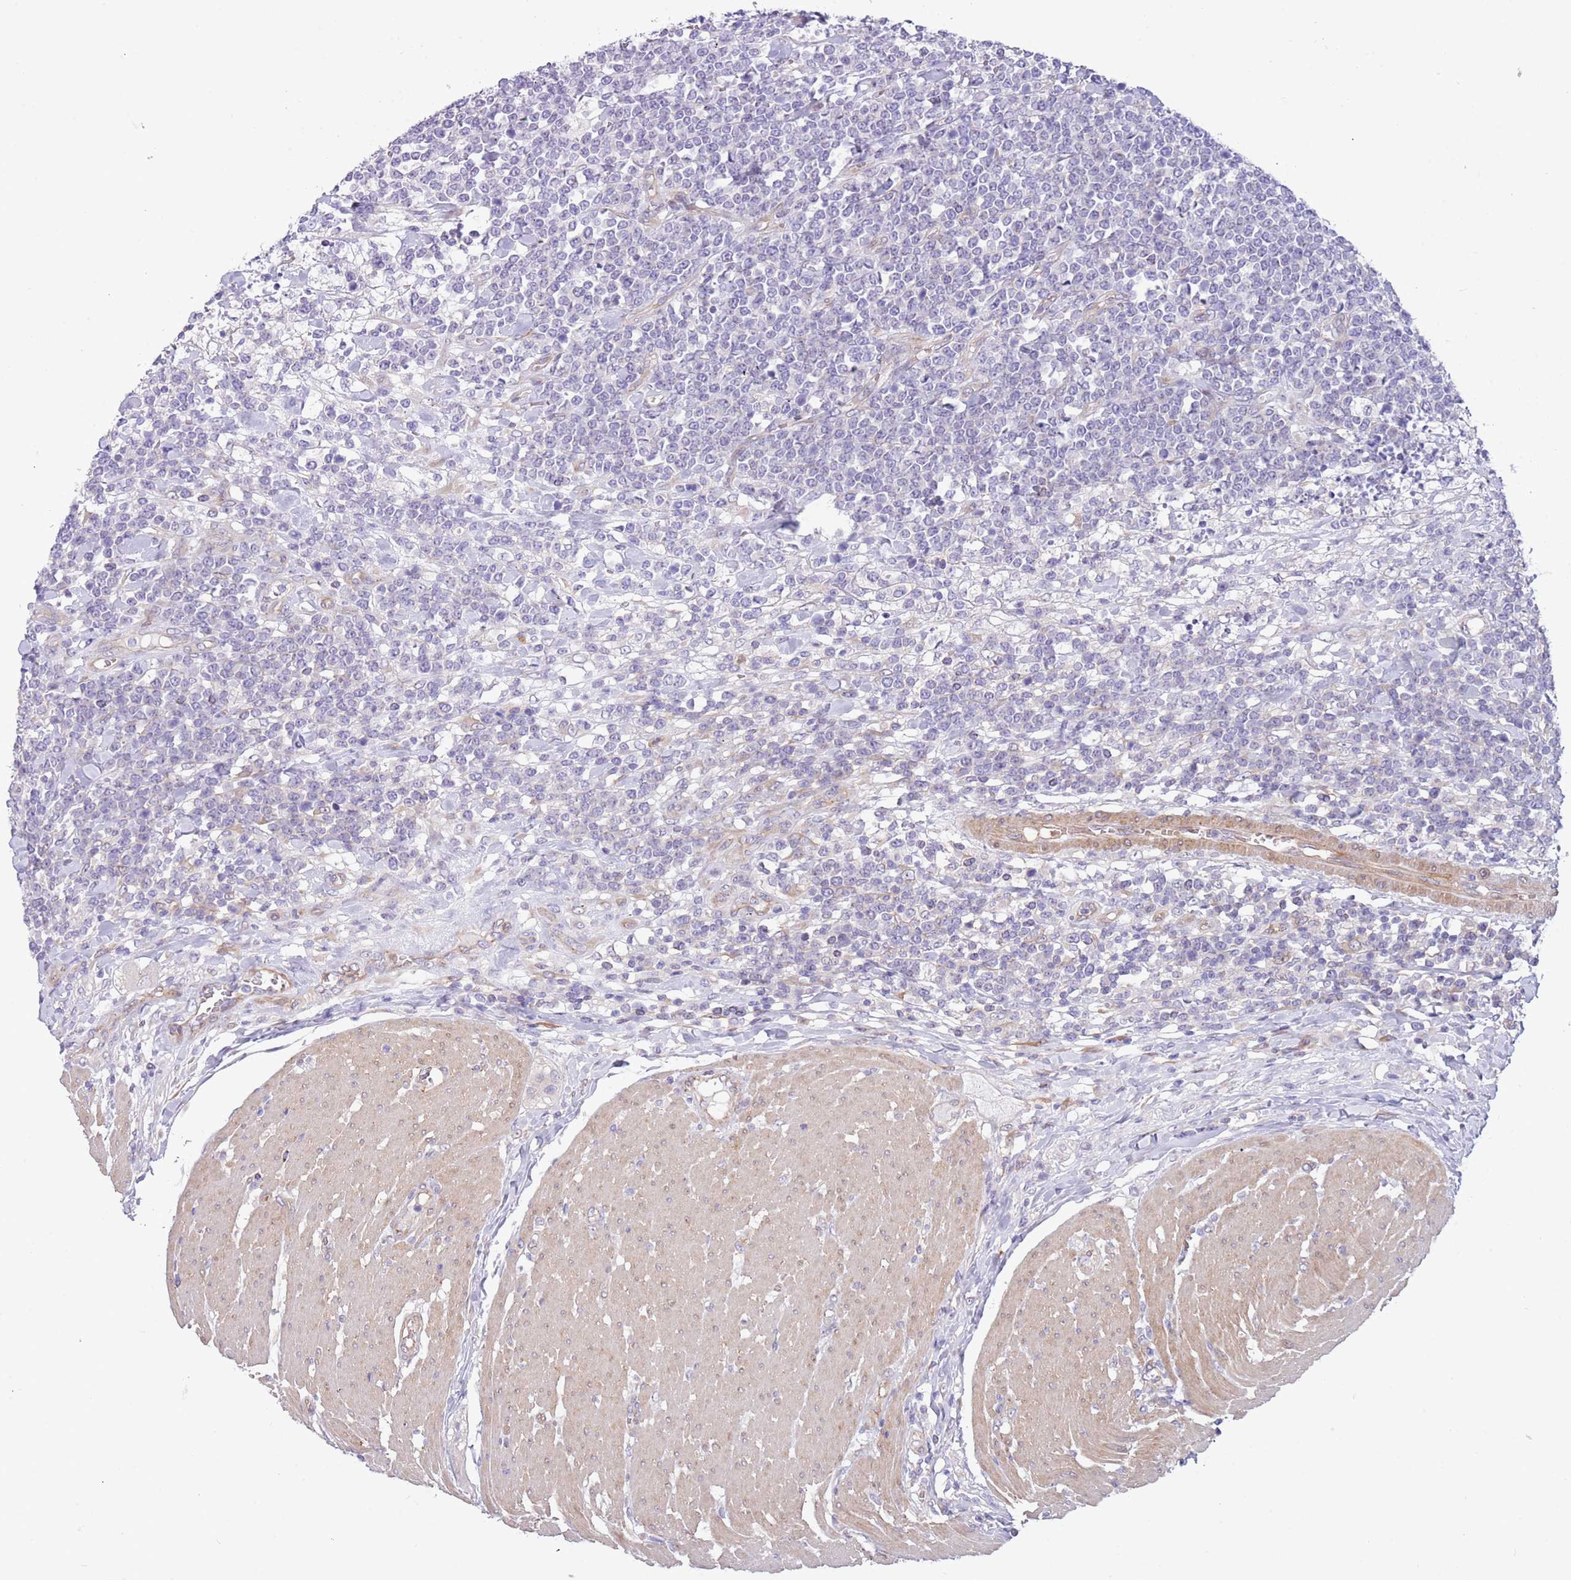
{"staining": {"intensity": "negative", "quantity": "none", "location": "none"}, "tissue": "lymphoma", "cell_type": "Tumor cells", "image_type": "cancer", "snomed": [{"axis": "morphology", "description": "Malignant lymphoma, non-Hodgkin's type, High grade"}, {"axis": "topography", "description": "Small intestine"}], "caption": "IHC of human malignant lymphoma, non-Hodgkin's type (high-grade) shows no positivity in tumor cells.", "gene": "ITGB6", "patient": {"sex": "male", "age": 8}}